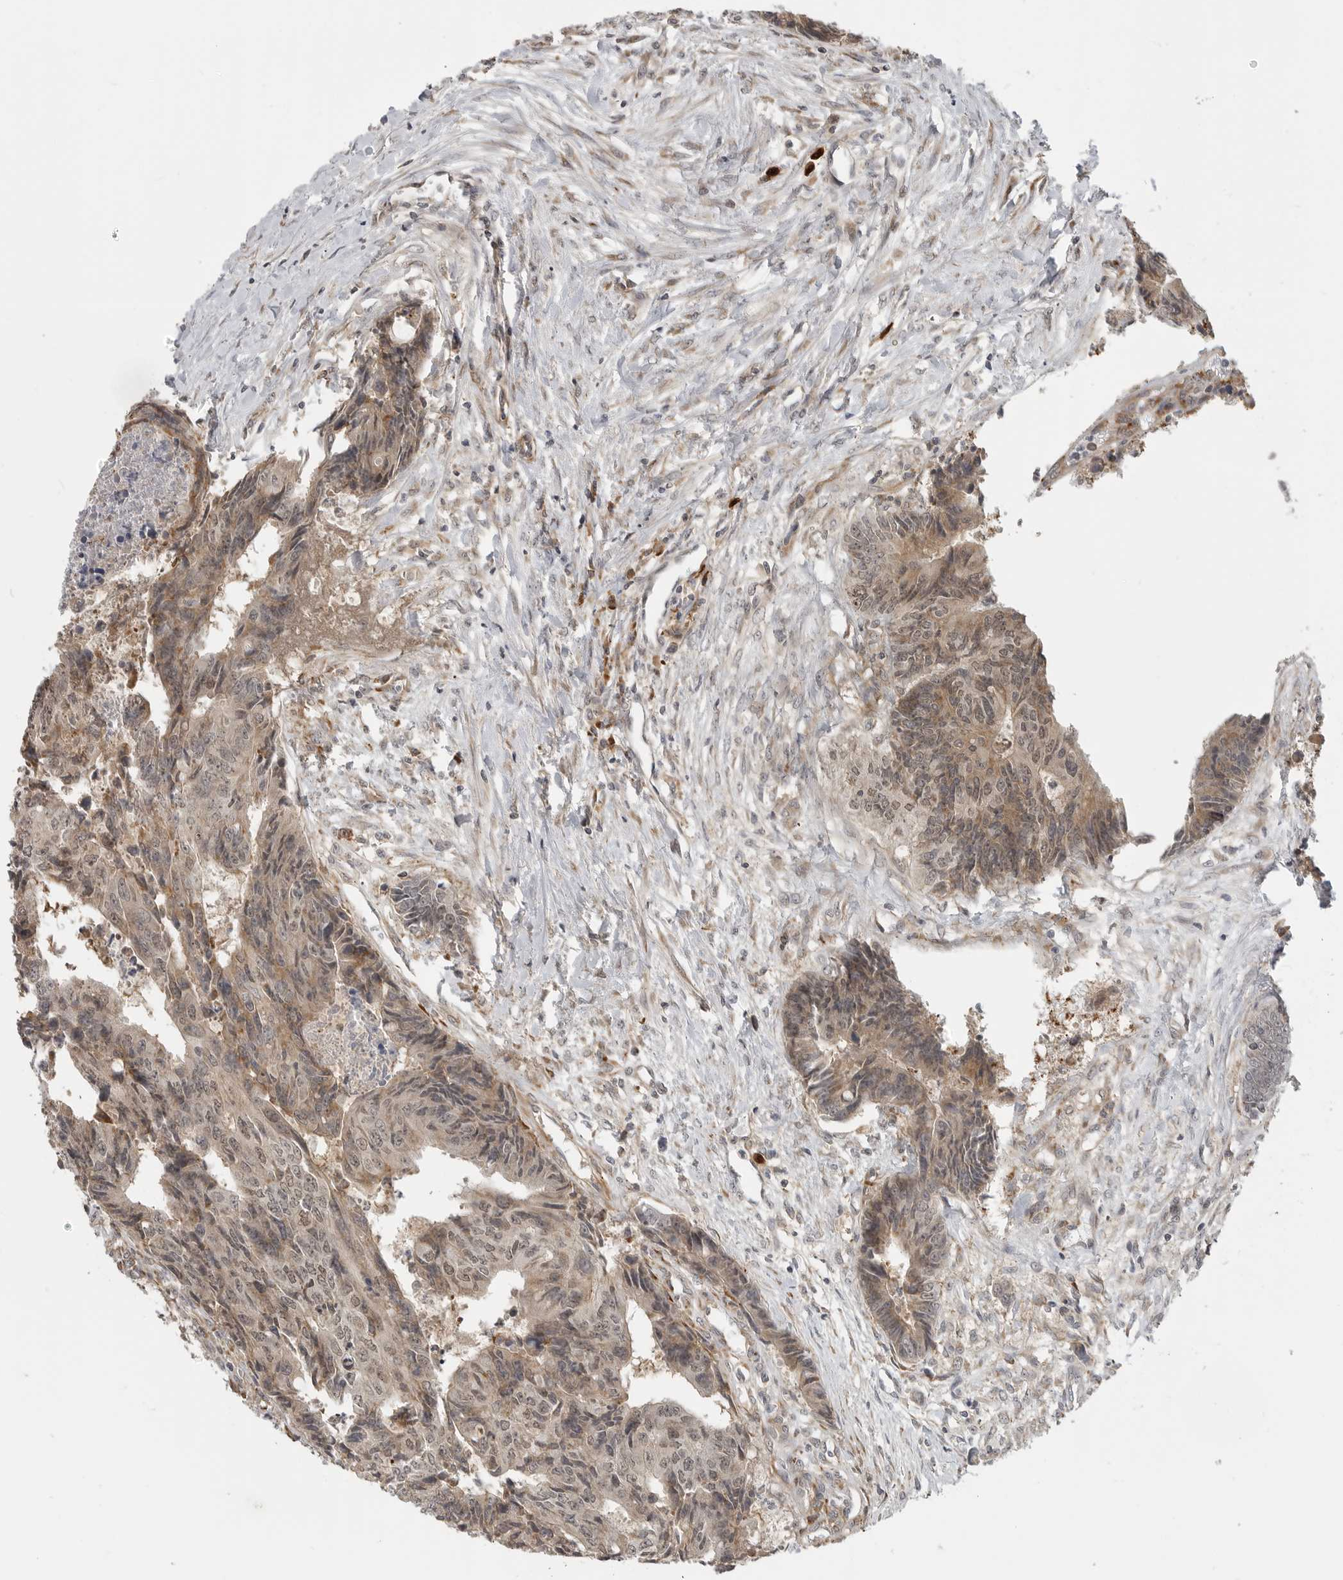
{"staining": {"intensity": "moderate", "quantity": "25%-75%", "location": "cytoplasmic/membranous,nuclear"}, "tissue": "colorectal cancer", "cell_type": "Tumor cells", "image_type": "cancer", "snomed": [{"axis": "morphology", "description": "Adenocarcinoma, NOS"}, {"axis": "topography", "description": "Rectum"}], "caption": "The micrograph shows staining of colorectal cancer, revealing moderate cytoplasmic/membranous and nuclear protein positivity (brown color) within tumor cells.", "gene": "CEP295NL", "patient": {"sex": "male", "age": 84}}